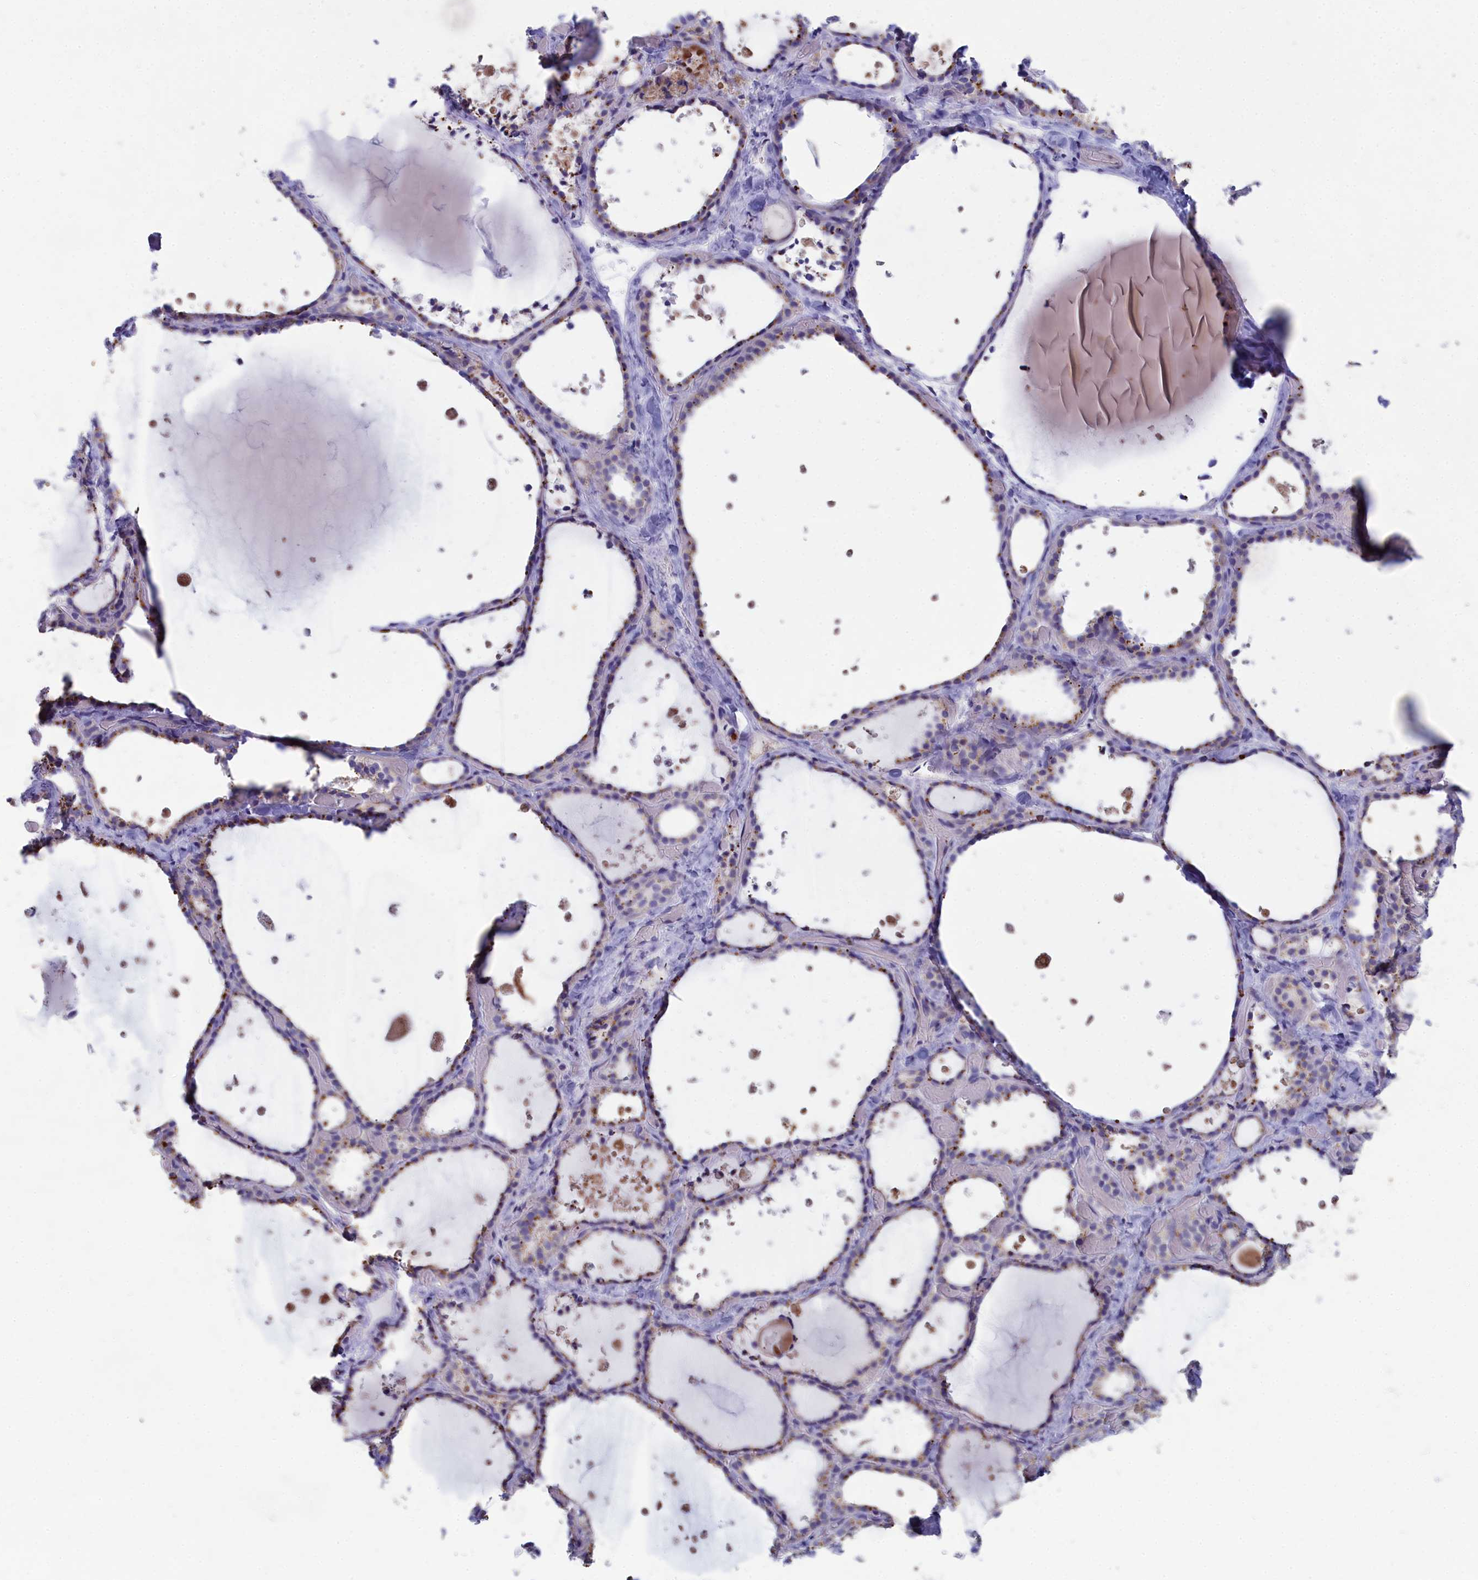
{"staining": {"intensity": "moderate", "quantity": "25%-75%", "location": "cytoplasmic/membranous"}, "tissue": "thyroid gland", "cell_type": "Glandular cells", "image_type": "normal", "snomed": [{"axis": "morphology", "description": "Normal tissue, NOS"}, {"axis": "topography", "description": "Thyroid gland"}], "caption": "Protein staining by immunohistochemistry (IHC) reveals moderate cytoplasmic/membranous expression in approximately 25%-75% of glandular cells in normal thyroid gland.", "gene": "WDR6", "patient": {"sex": "female", "age": 44}}